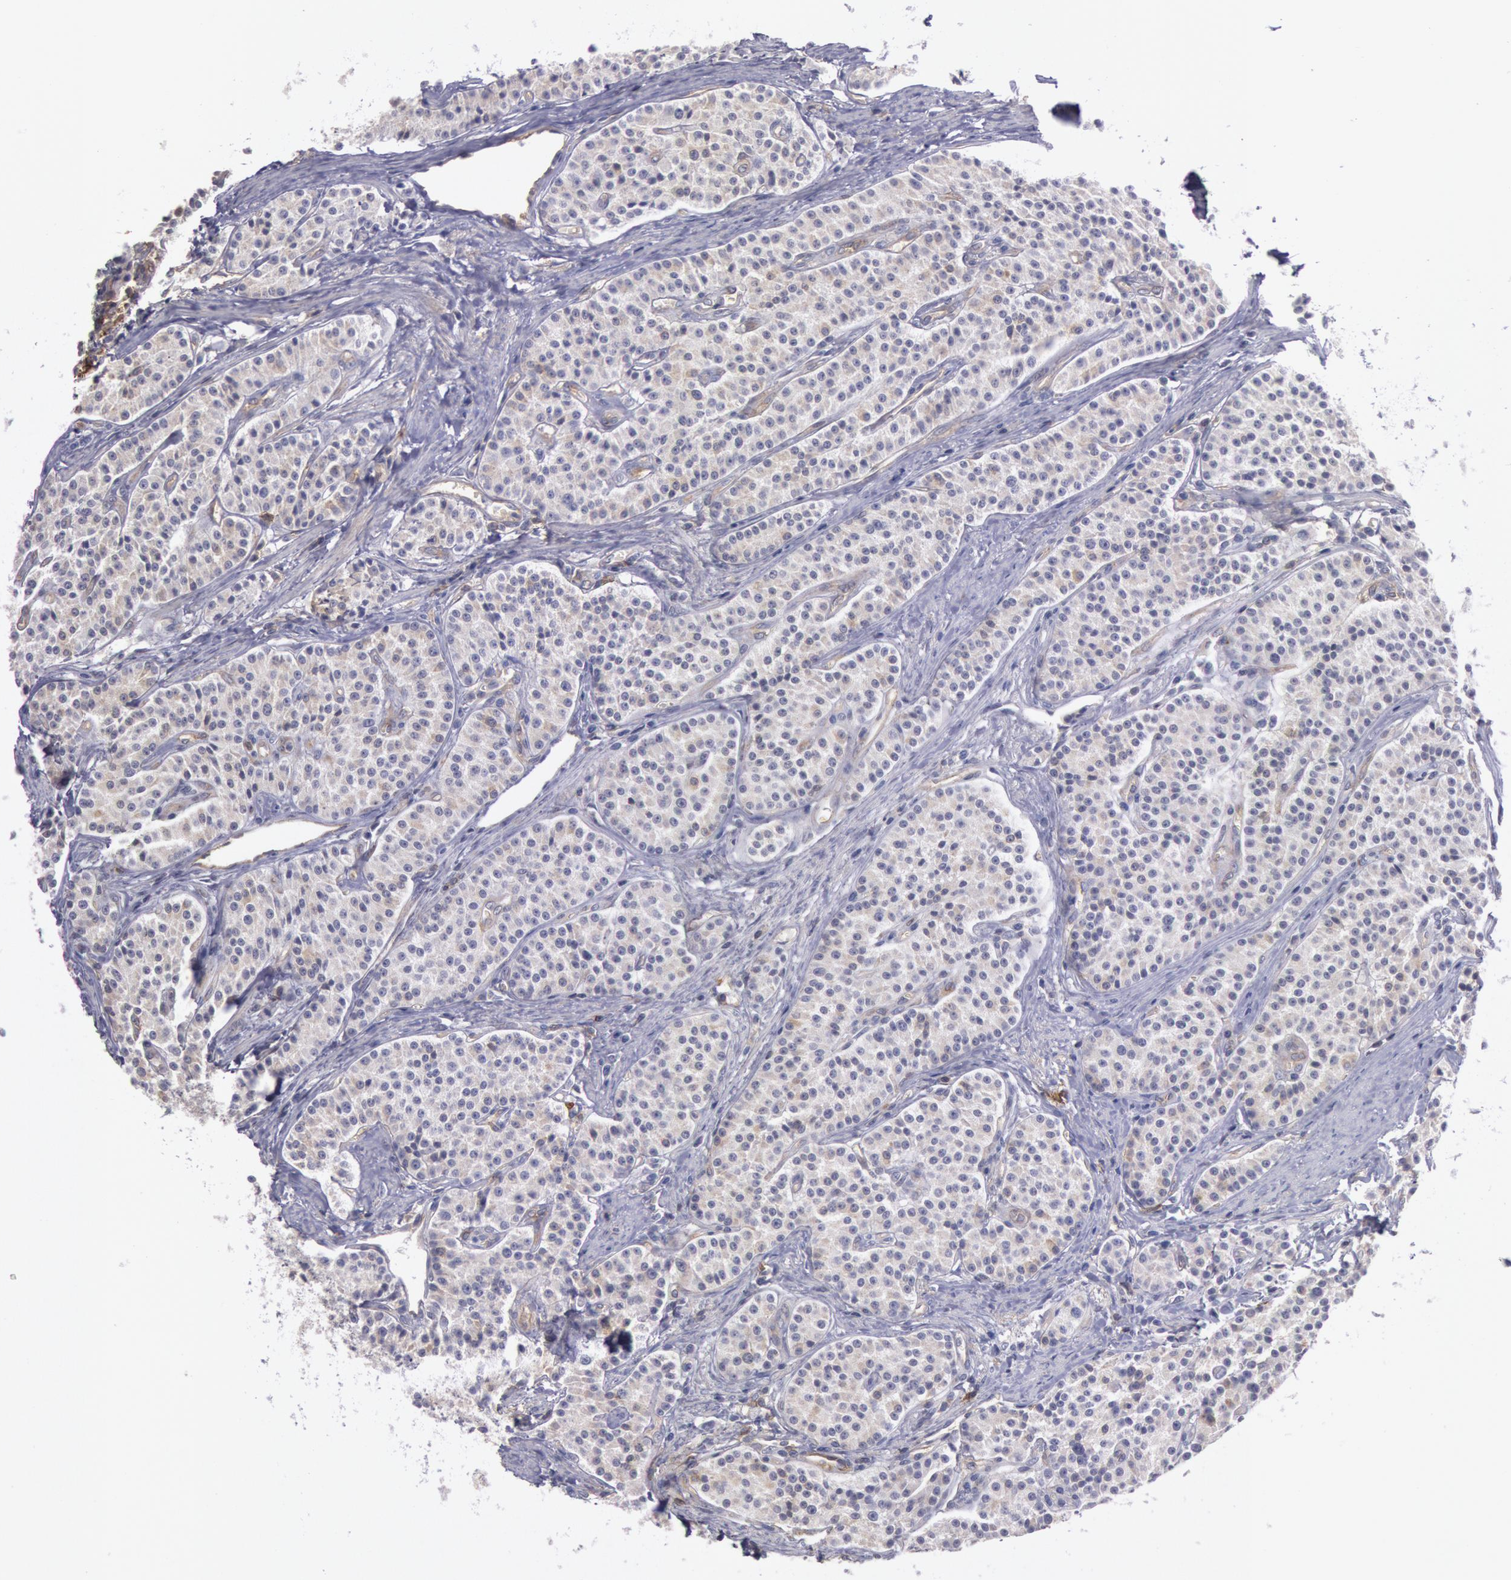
{"staining": {"intensity": "weak", "quantity": ">75%", "location": "cytoplasmic/membranous"}, "tissue": "carcinoid", "cell_type": "Tumor cells", "image_type": "cancer", "snomed": [{"axis": "morphology", "description": "Carcinoid, malignant, NOS"}, {"axis": "topography", "description": "Stomach"}], "caption": "Protein staining of malignant carcinoid tissue exhibits weak cytoplasmic/membranous expression in about >75% of tumor cells.", "gene": "TRIB2", "patient": {"sex": "female", "age": 76}}